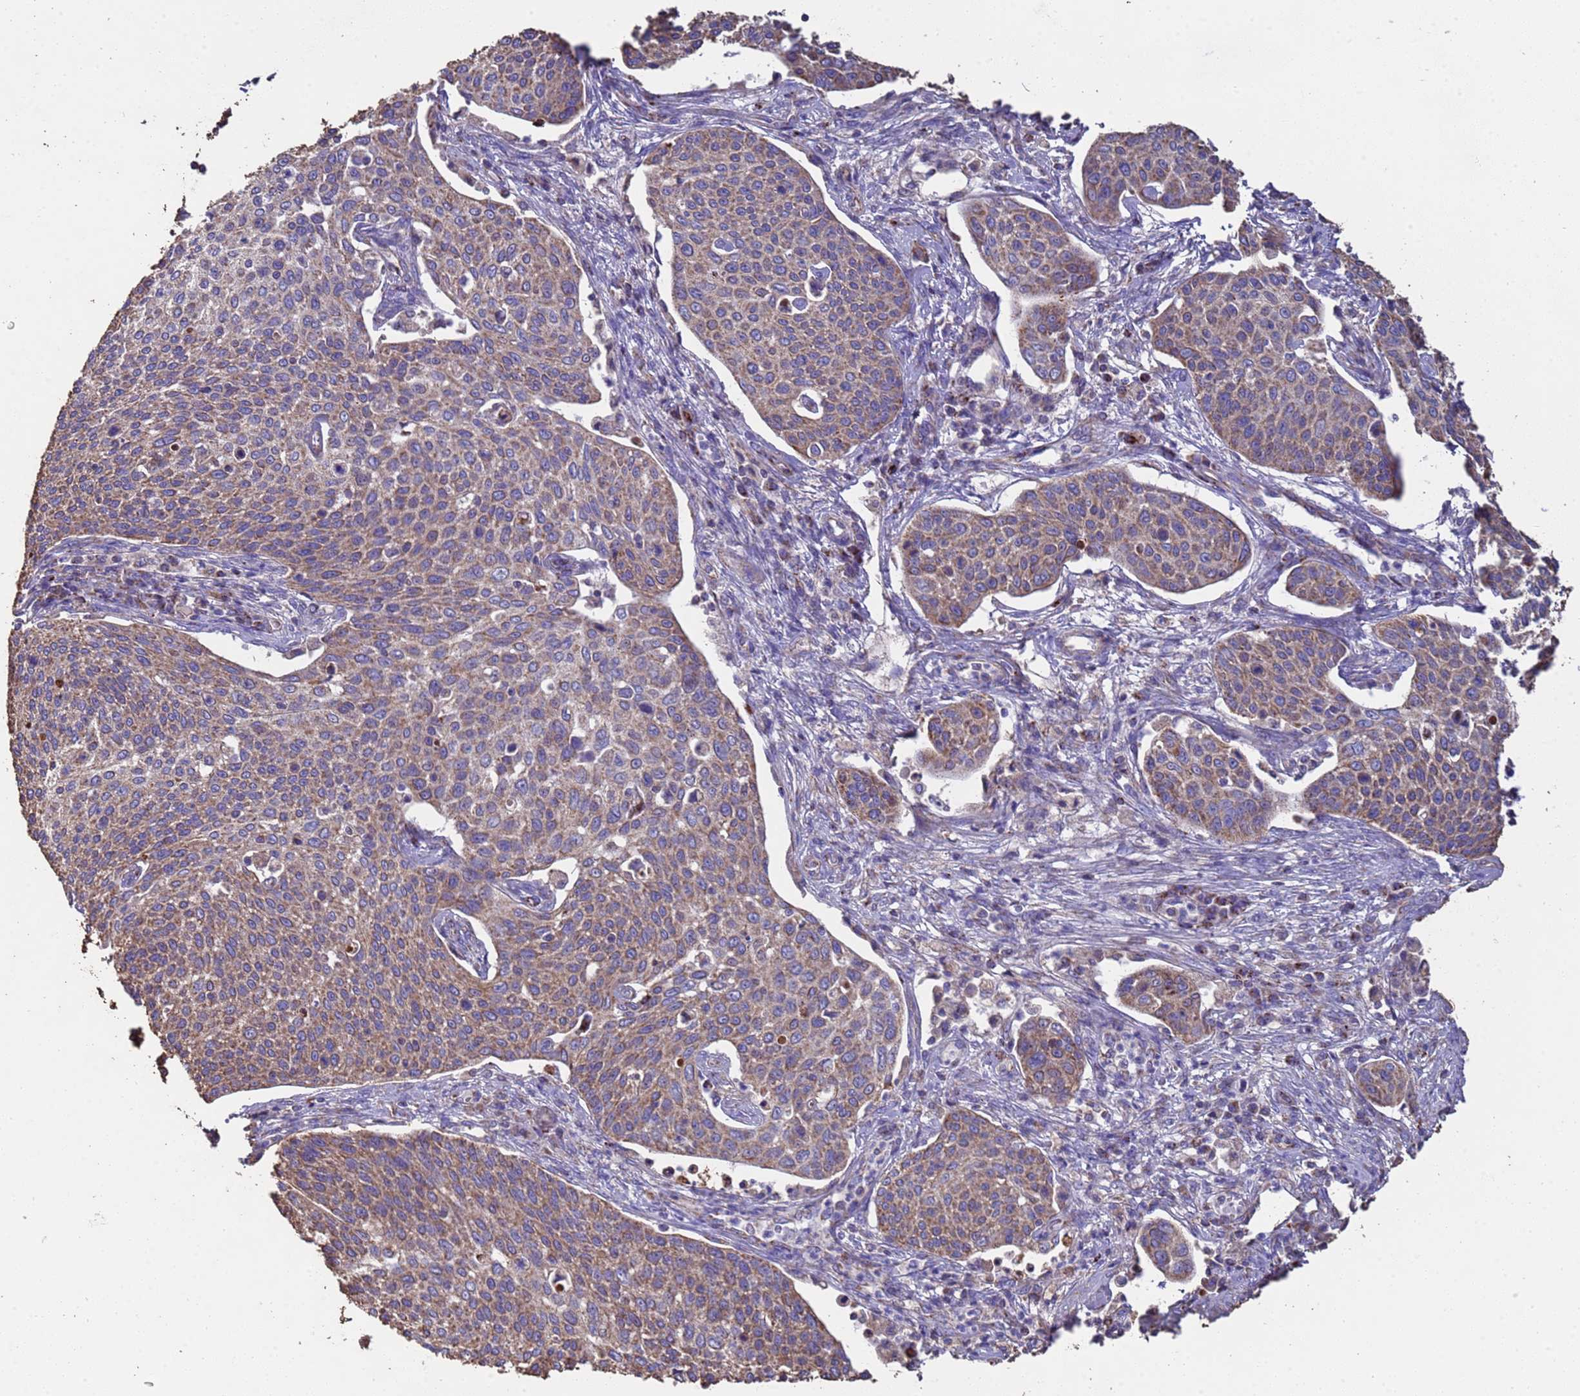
{"staining": {"intensity": "moderate", "quantity": ">75%", "location": "cytoplasmic/membranous"}, "tissue": "cervical cancer", "cell_type": "Tumor cells", "image_type": "cancer", "snomed": [{"axis": "morphology", "description": "Squamous cell carcinoma, NOS"}, {"axis": "topography", "description": "Cervix"}], "caption": "Human cervical squamous cell carcinoma stained with a brown dye reveals moderate cytoplasmic/membranous positive positivity in approximately >75% of tumor cells.", "gene": "ZNFX1", "patient": {"sex": "female", "age": 34}}